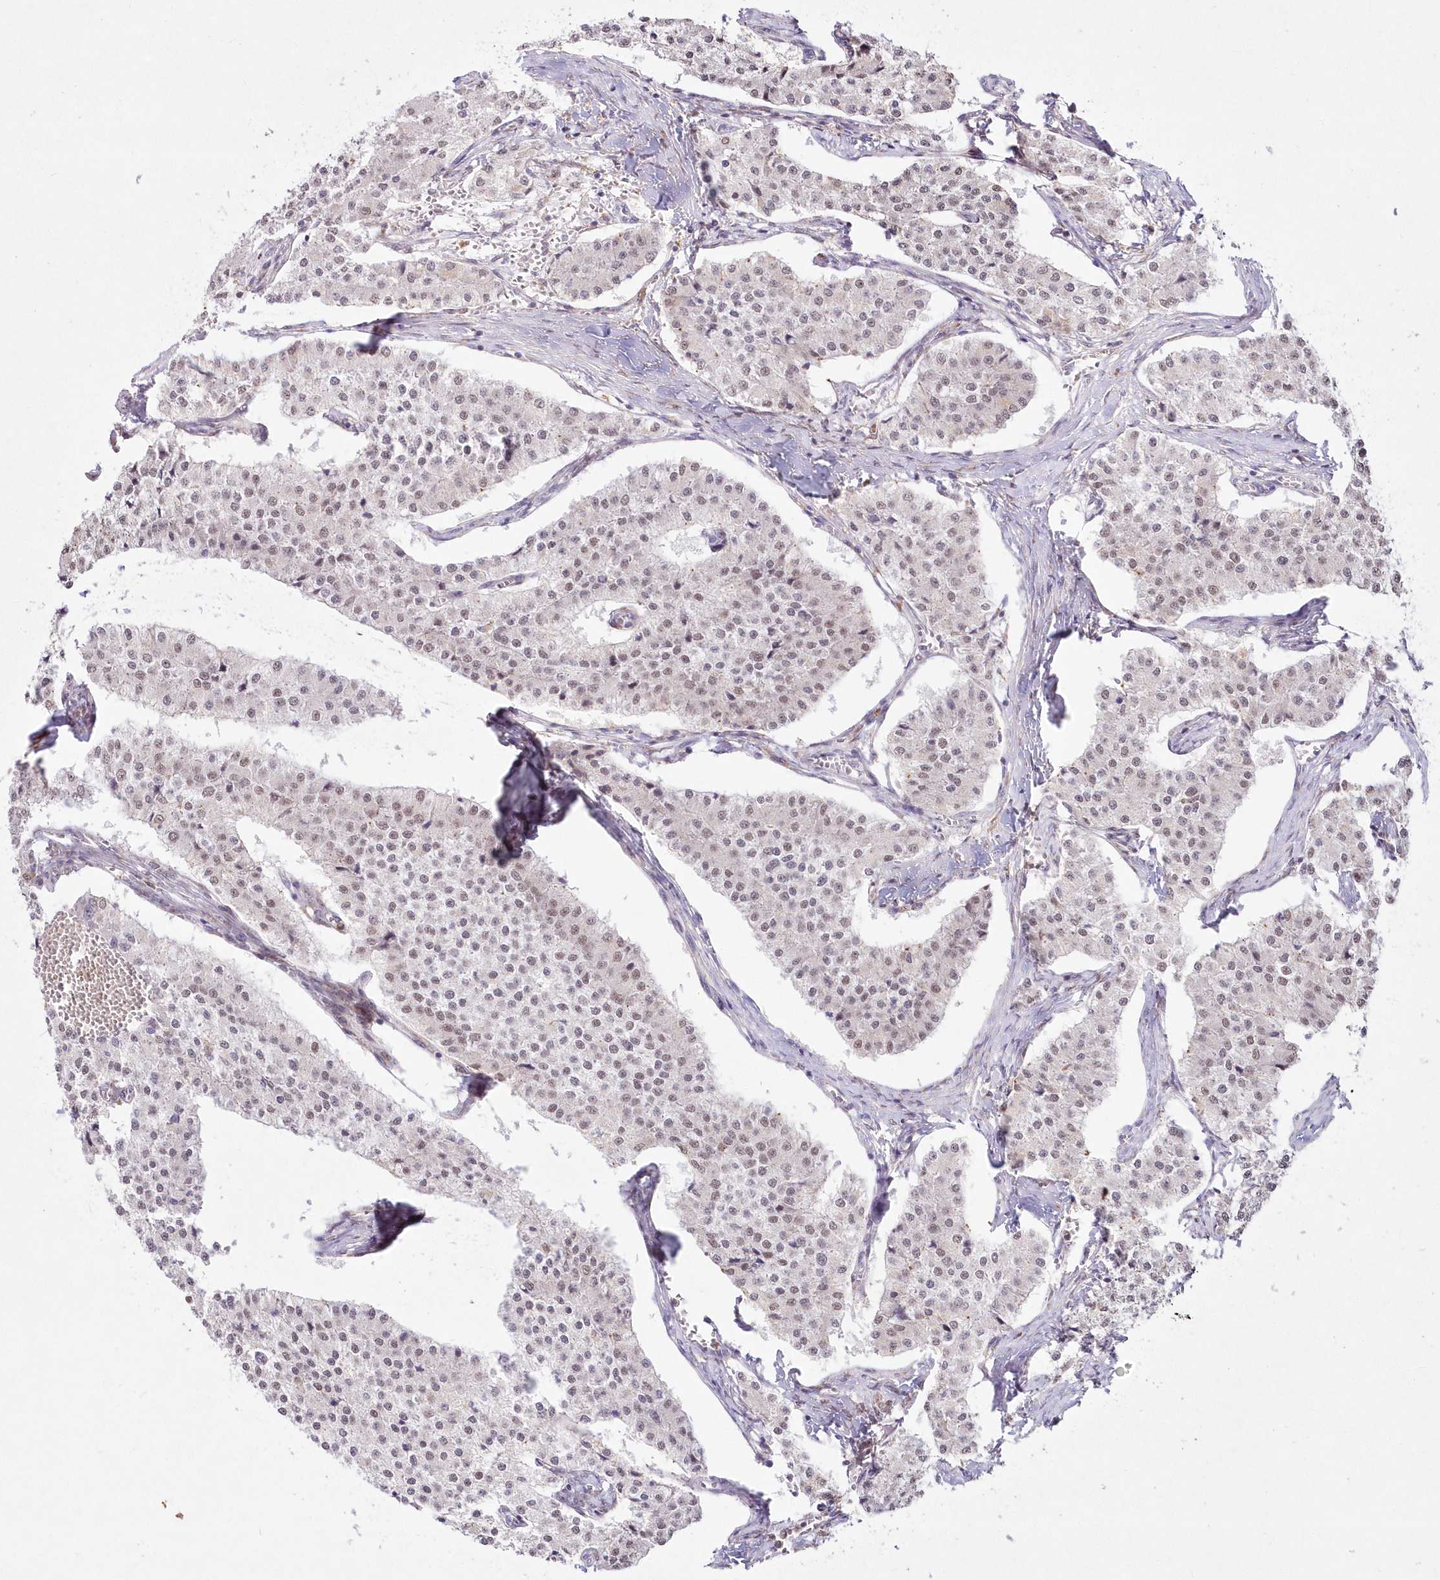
{"staining": {"intensity": "negative", "quantity": "none", "location": "none"}, "tissue": "carcinoid", "cell_type": "Tumor cells", "image_type": "cancer", "snomed": [{"axis": "morphology", "description": "Carcinoid, malignant, NOS"}, {"axis": "topography", "description": "Colon"}], "caption": "Tumor cells show no significant positivity in carcinoid (malignant). Nuclei are stained in blue.", "gene": "LDB1", "patient": {"sex": "female", "age": 52}}